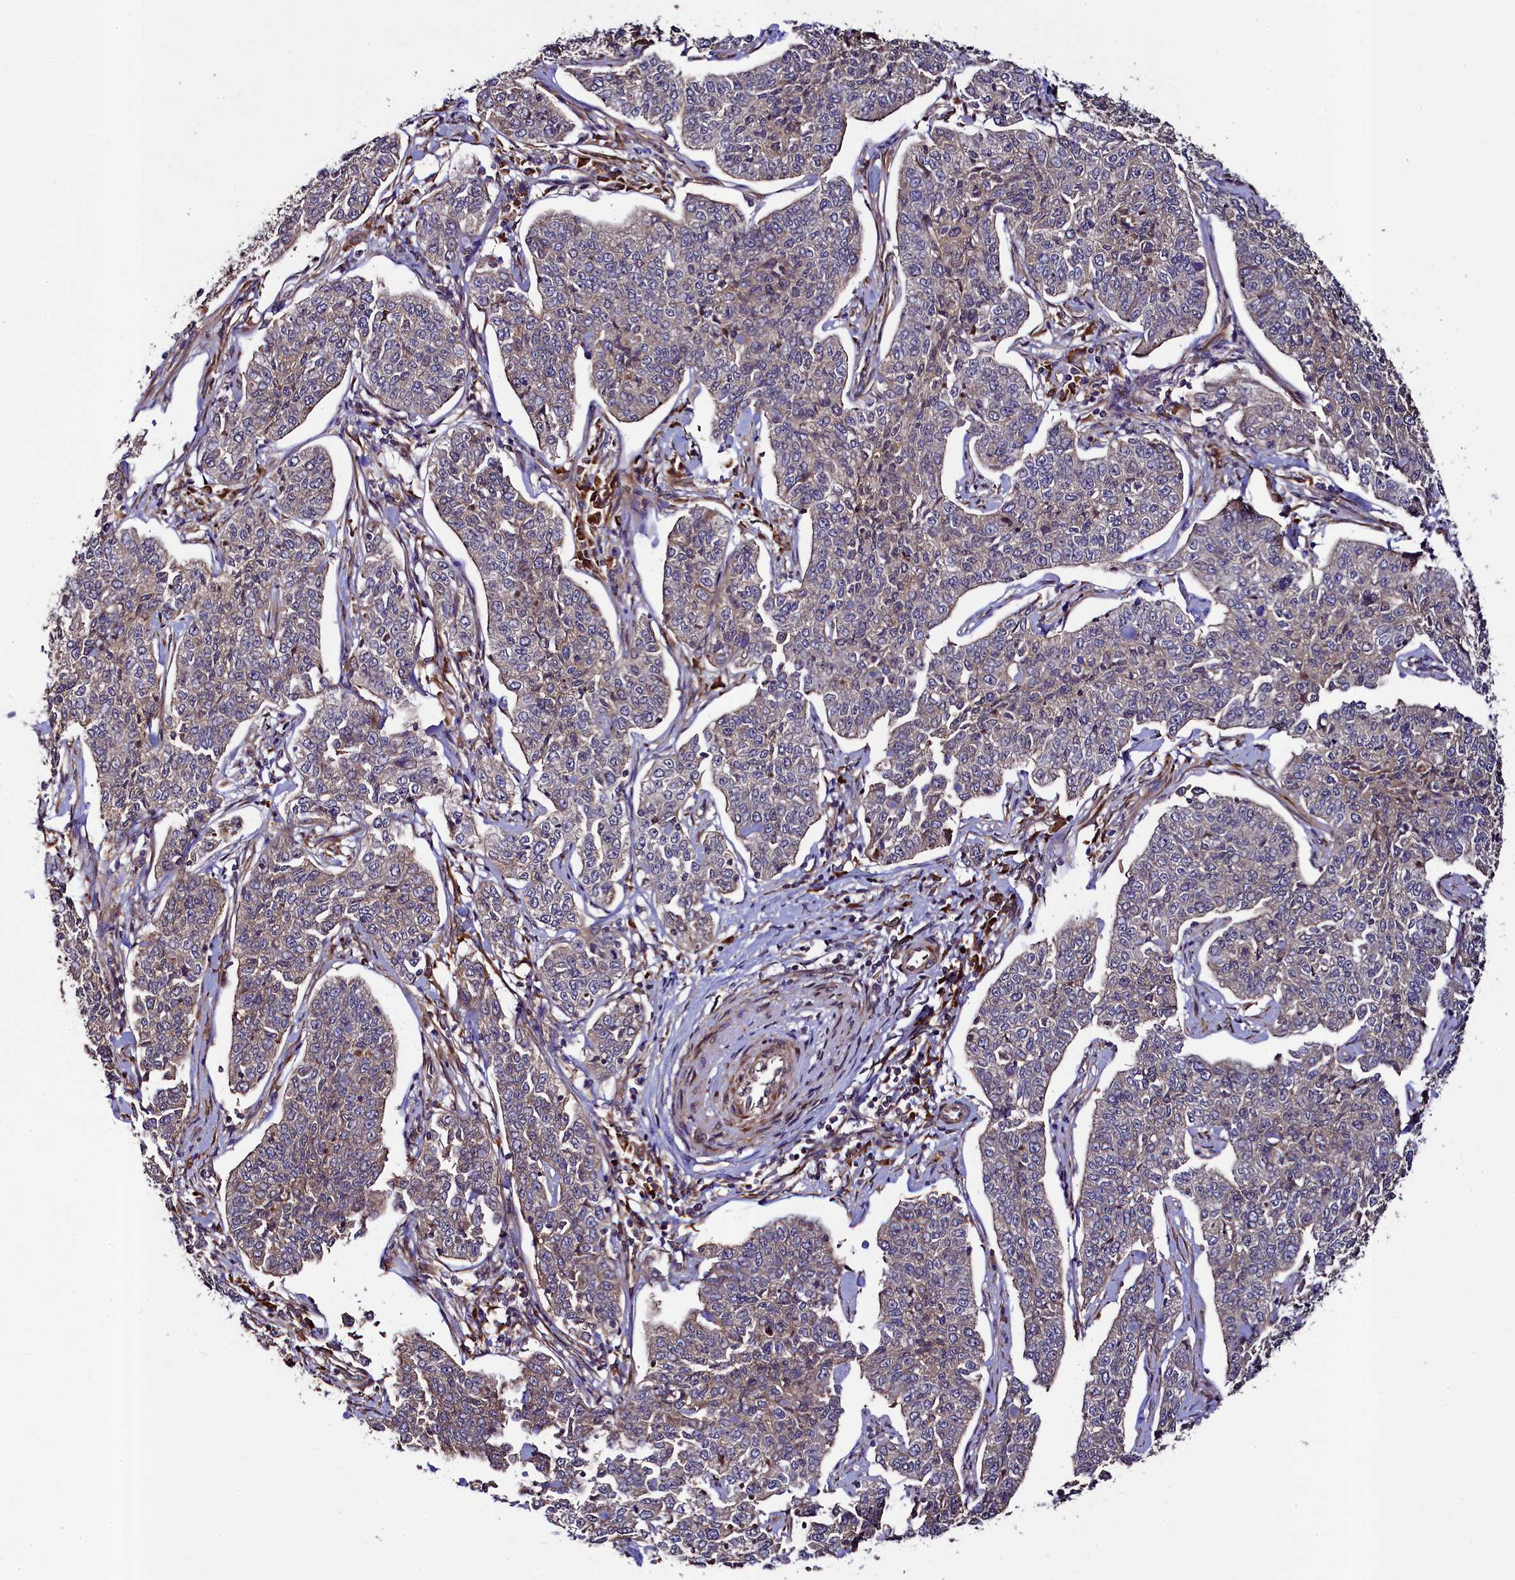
{"staining": {"intensity": "weak", "quantity": "25%-75%", "location": "cytoplasmic/membranous"}, "tissue": "cervical cancer", "cell_type": "Tumor cells", "image_type": "cancer", "snomed": [{"axis": "morphology", "description": "Squamous cell carcinoma, NOS"}, {"axis": "topography", "description": "Cervix"}], "caption": "Squamous cell carcinoma (cervical) was stained to show a protein in brown. There is low levels of weak cytoplasmic/membranous expression in approximately 25%-75% of tumor cells.", "gene": "CCDC102A", "patient": {"sex": "female", "age": 35}}